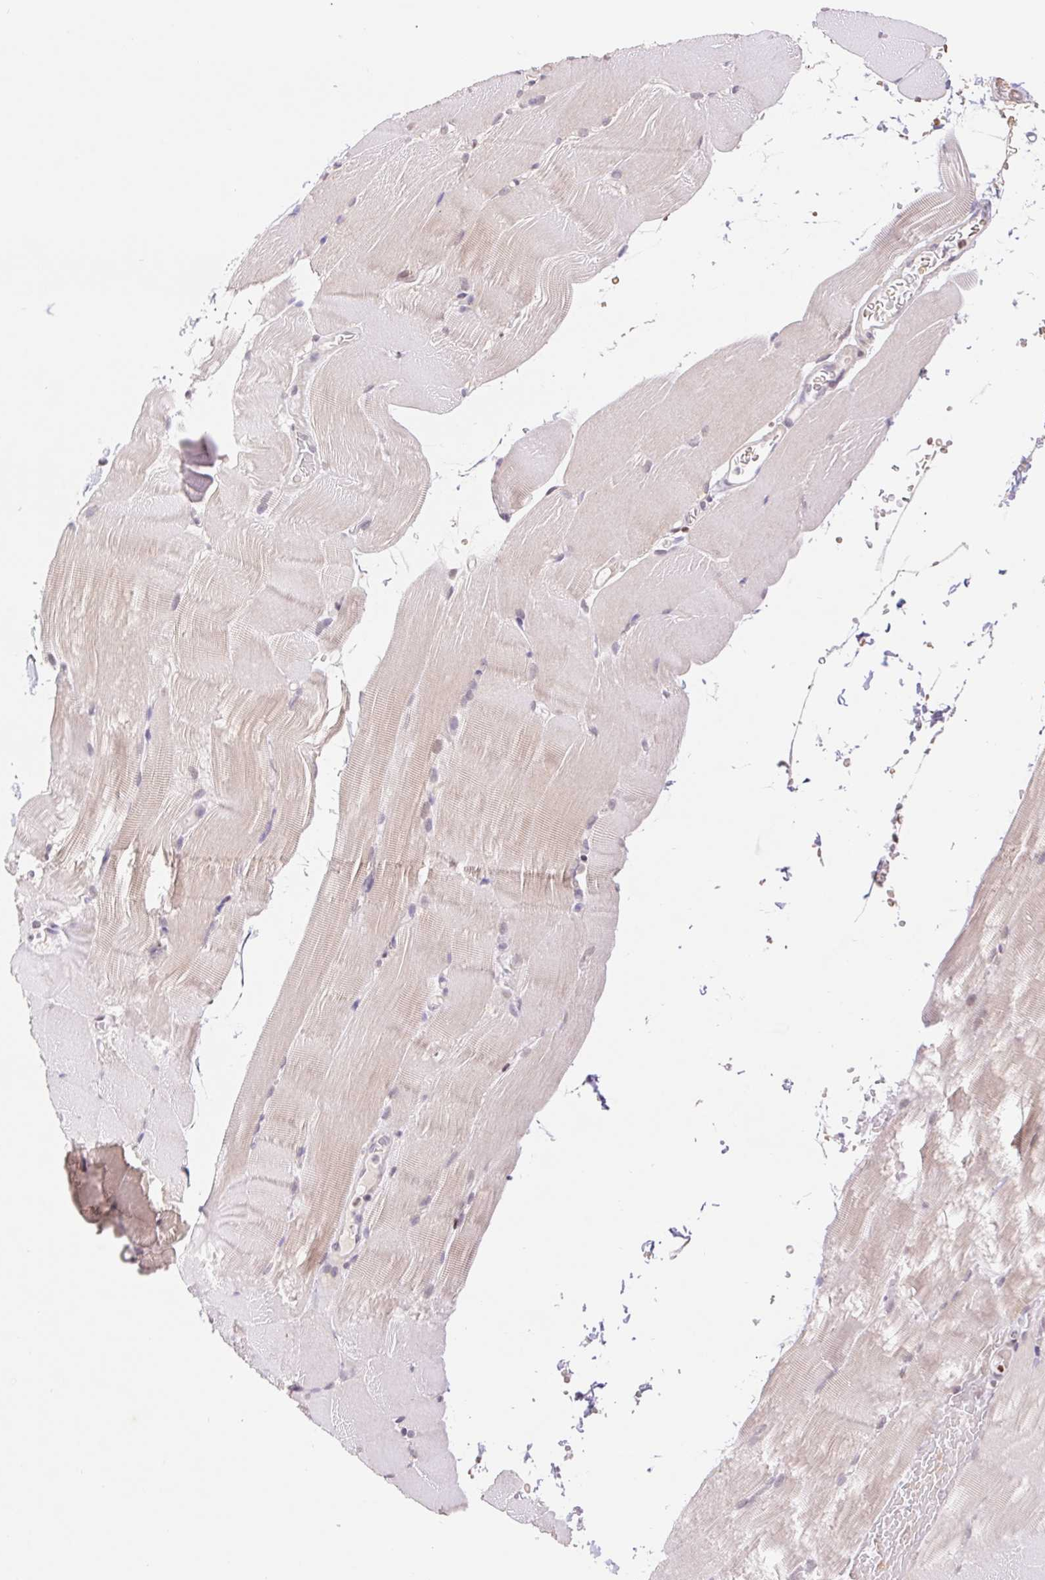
{"staining": {"intensity": "weak", "quantity": "<25%", "location": "cytoplasmic/membranous"}, "tissue": "skeletal muscle", "cell_type": "Myocytes", "image_type": "normal", "snomed": [{"axis": "morphology", "description": "Normal tissue, NOS"}, {"axis": "topography", "description": "Skeletal muscle"}], "caption": "This photomicrograph is of benign skeletal muscle stained with IHC to label a protein in brown with the nuclei are counter-stained blue. There is no staining in myocytes.", "gene": "TRERF1", "patient": {"sex": "female", "age": 37}}